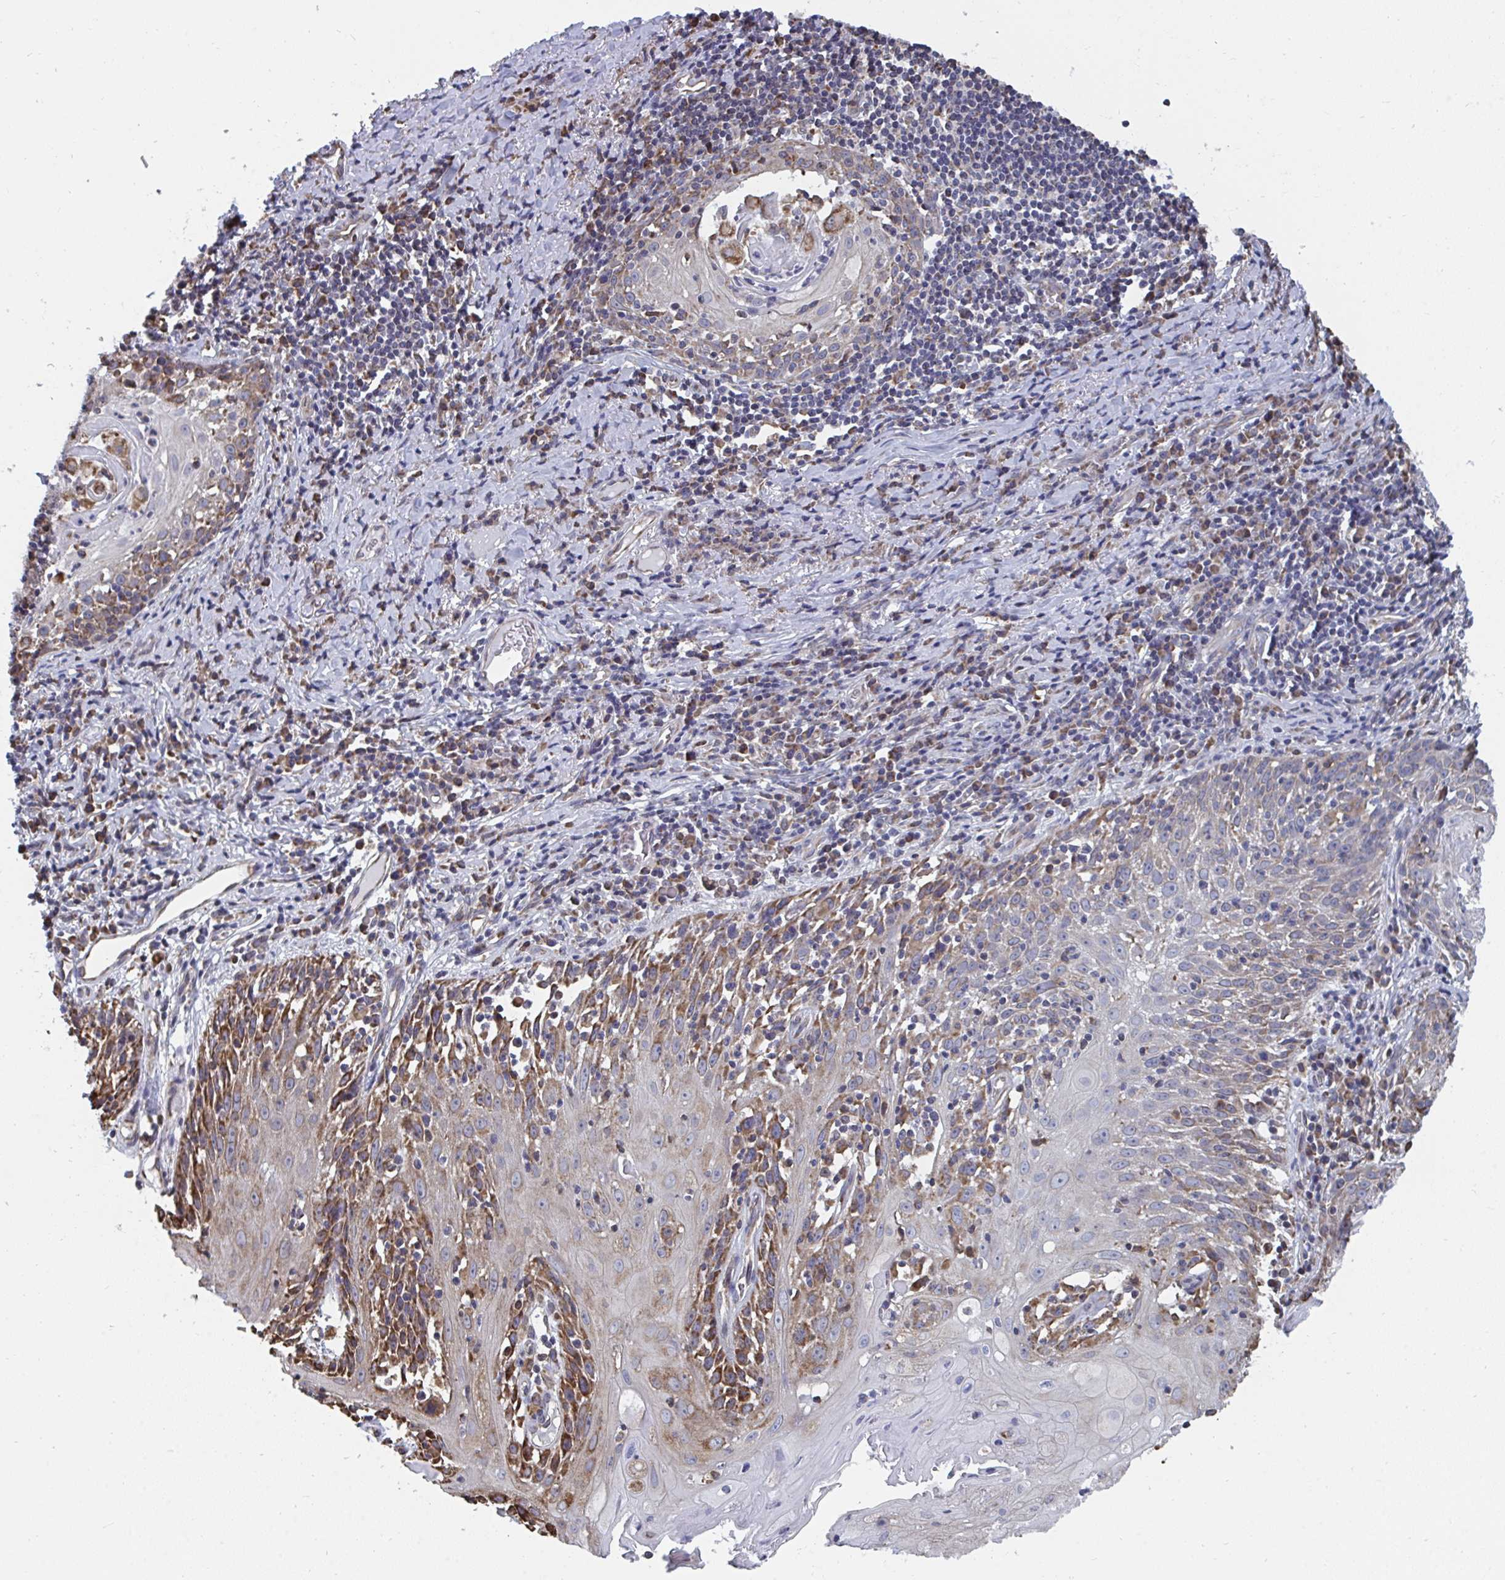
{"staining": {"intensity": "moderate", "quantity": "25%-75%", "location": "cytoplasmic/membranous"}, "tissue": "skin cancer", "cell_type": "Tumor cells", "image_type": "cancer", "snomed": [{"axis": "morphology", "description": "Squamous cell carcinoma, NOS"}, {"axis": "topography", "description": "Skin"}, {"axis": "topography", "description": "Vulva"}], "caption": "Moderate cytoplasmic/membranous protein expression is appreciated in approximately 25%-75% of tumor cells in skin cancer.", "gene": "ELAVL1", "patient": {"sex": "female", "age": 76}}